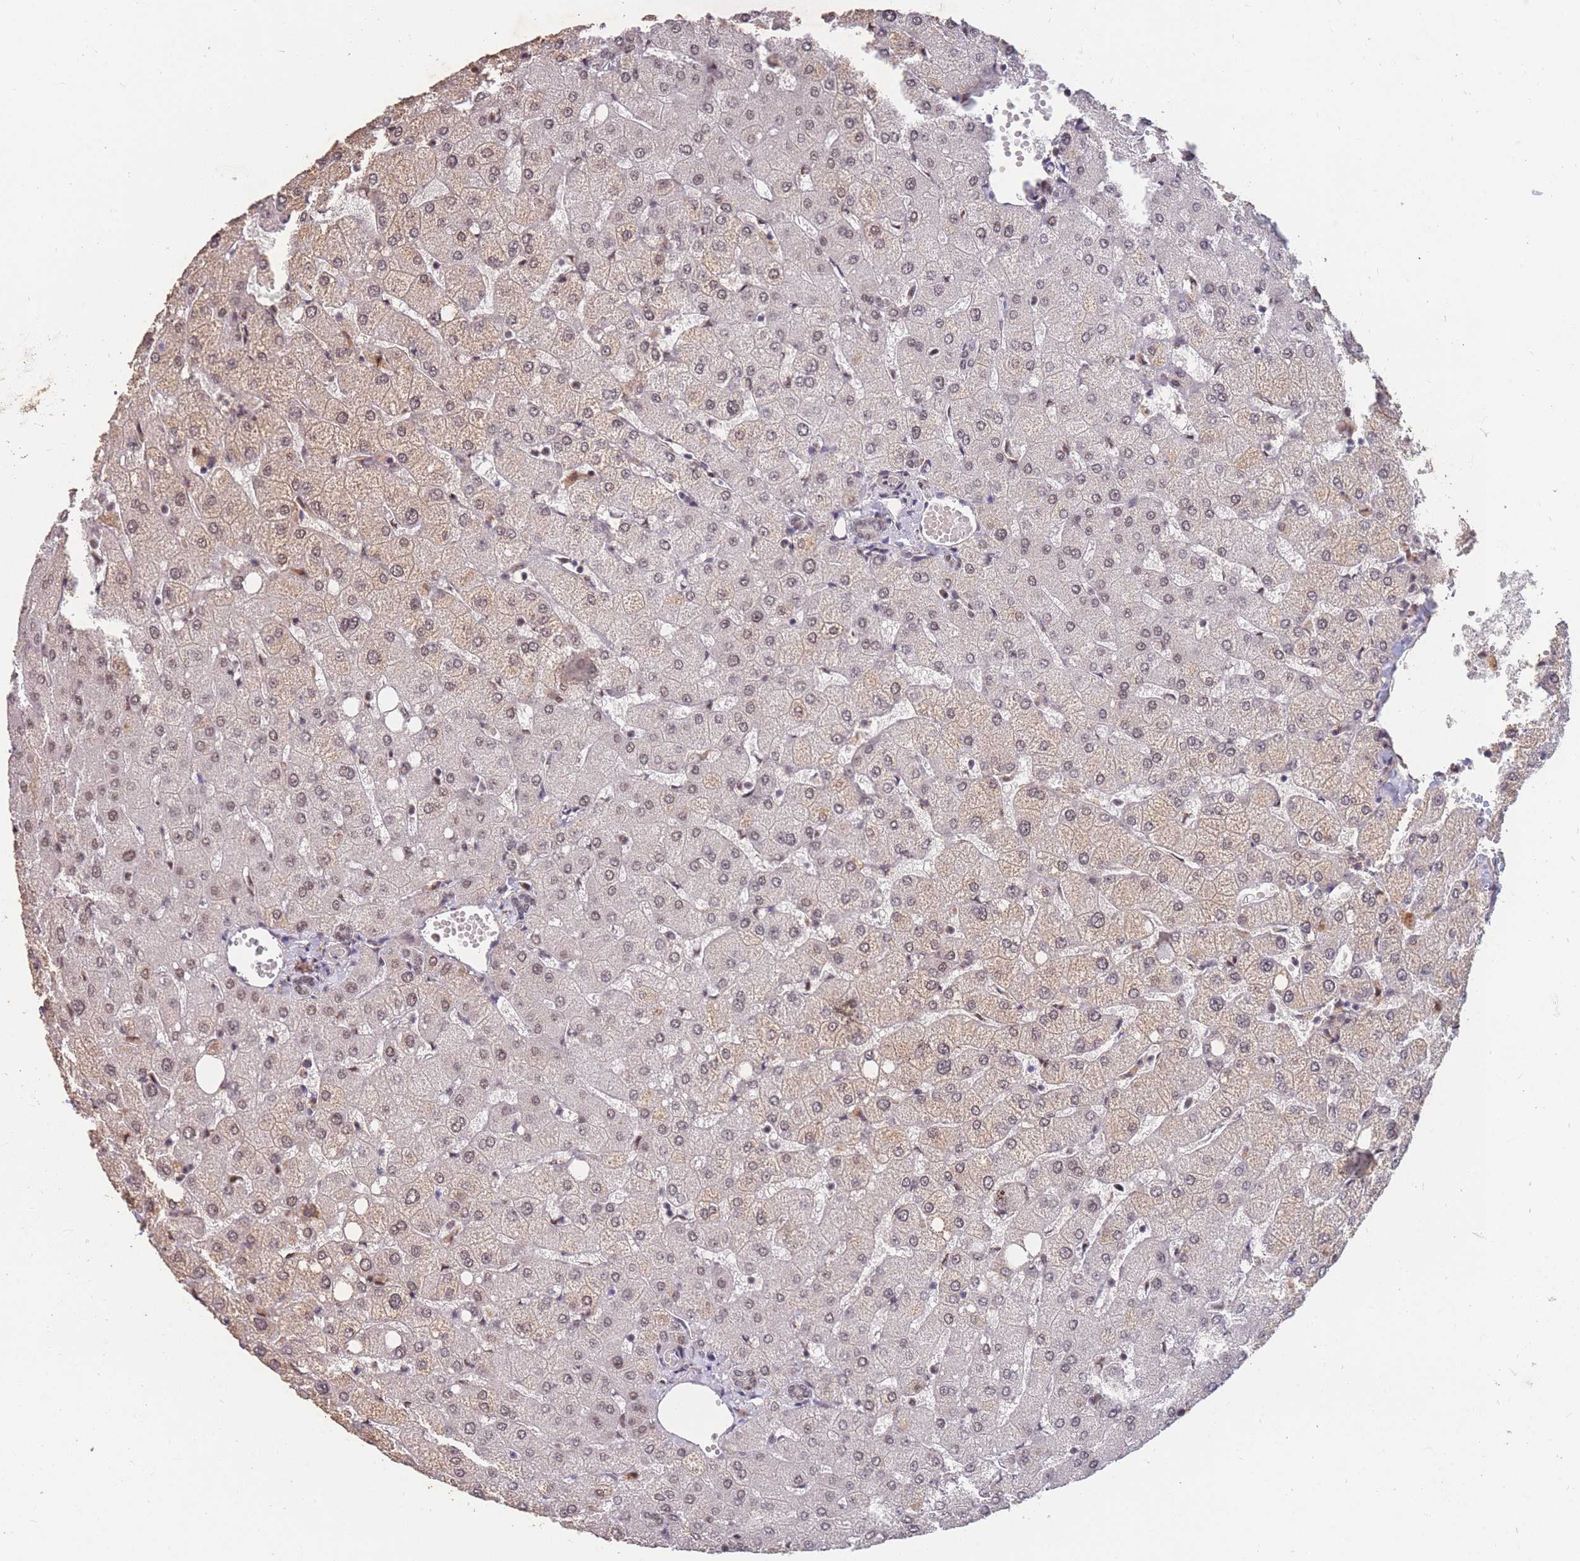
{"staining": {"intensity": "weak", "quantity": ">75%", "location": "nuclear"}, "tissue": "liver", "cell_type": "Cholangiocytes", "image_type": "normal", "snomed": [{"axis": "morphology", "description": "Normal tissue, NOS"}, {"axis": "topography", "description": "Liver"}], "caption": "Protein staining of normal liver reveals weak nuclear positivity in about >75% of cholangiocytes.", "gene": "SNRPA1", "patient": {"sex": "female", "age": 54}}